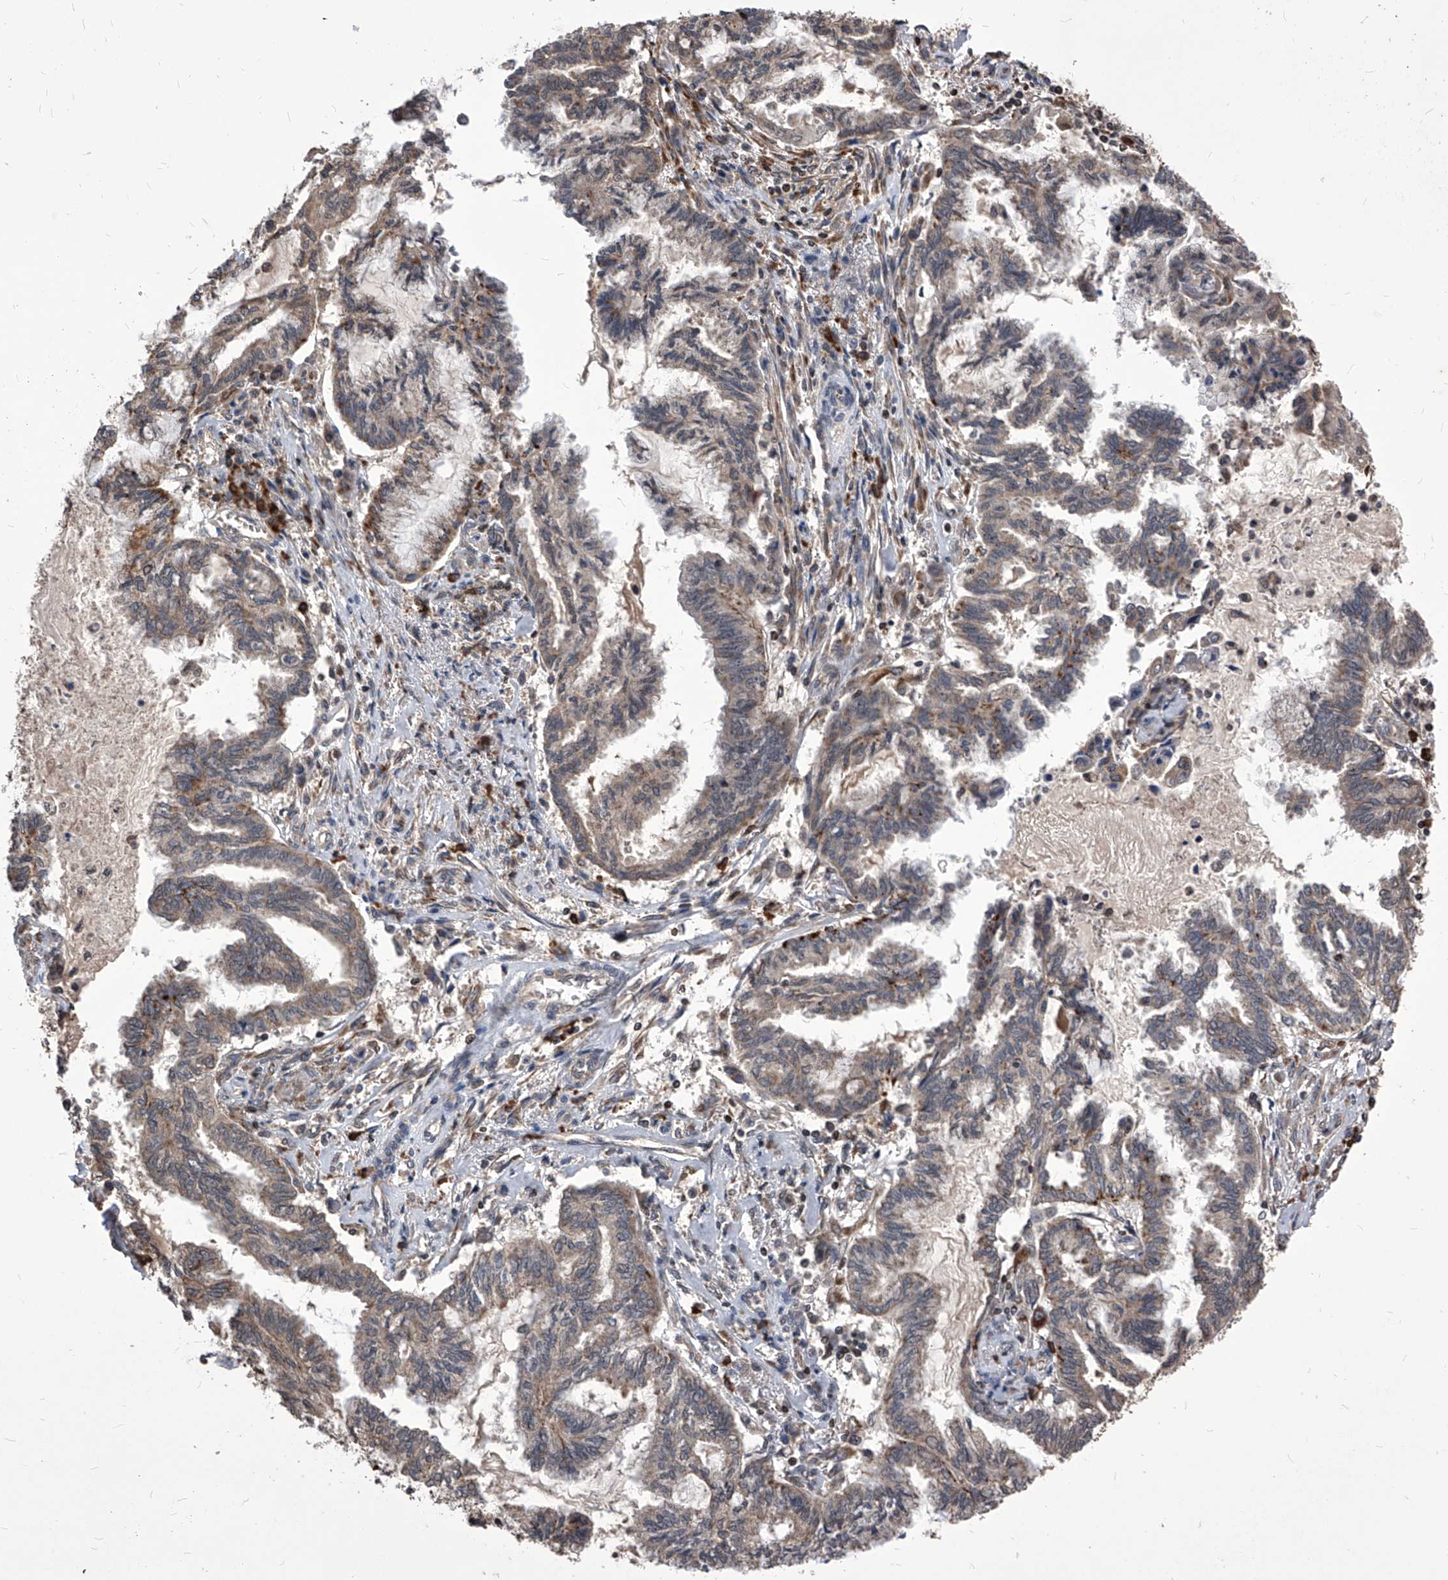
{"staining": {"intensity": "weak", "quantity": "25%-75%", "location": "cytoplasmic/membranous"}, "tissue": "endometrial cancer", "cell_type": "Tumor cells", "image_type": "cancer", "snomed": [{"axis": "morphology", "description": "Adenocarcinoma, NOS"}, {"axis": "topography", "description": "Endometrium"}], "caption": "Approximately 25%-75% of tumor cells in endometrial adenocarcinoma display weak cytoplasmic/membranous protein expression as visualized by brown immunohistochemical staining.", "gene": "ID1", "patient": {"sex": "female", "age": 86}}